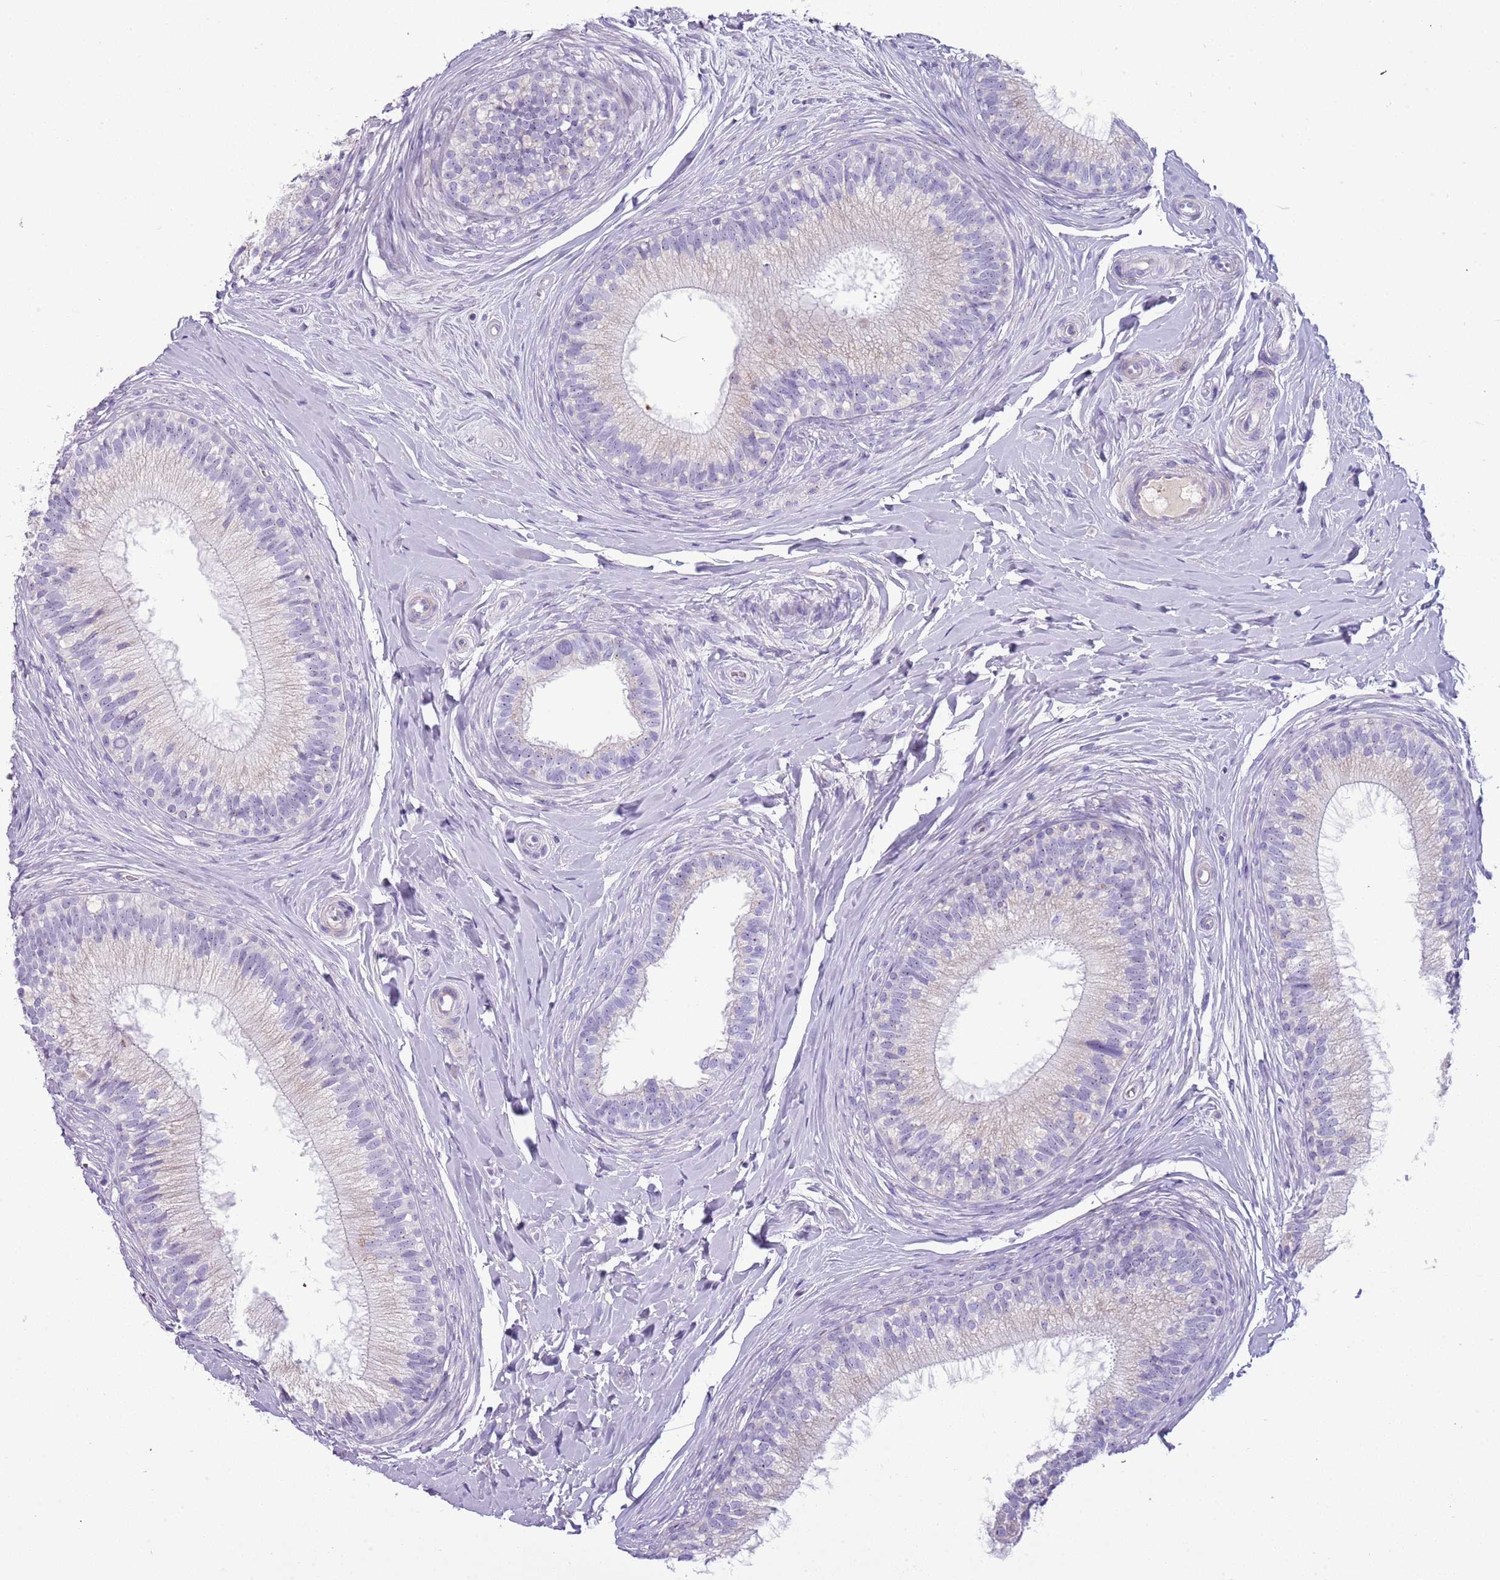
{"staining": {"intensity": "weak", "quantity": "<25%", "location": "cytoplasmic/membranous"}, "tissue": "epididymis", "cell_type": "Glandular cells", "image_type": "normal", "snomed": [{"axis": "morphology", "description": "Normal tissue, NOS"}, {"axis": "topography", "description": "Epididymis"}], "caption": "Immunohistochemistry of benign epididymis reveals no expression in glandular cells.", "gene": "NBPF4", "patient": {"sex": "male", "age": 33}}